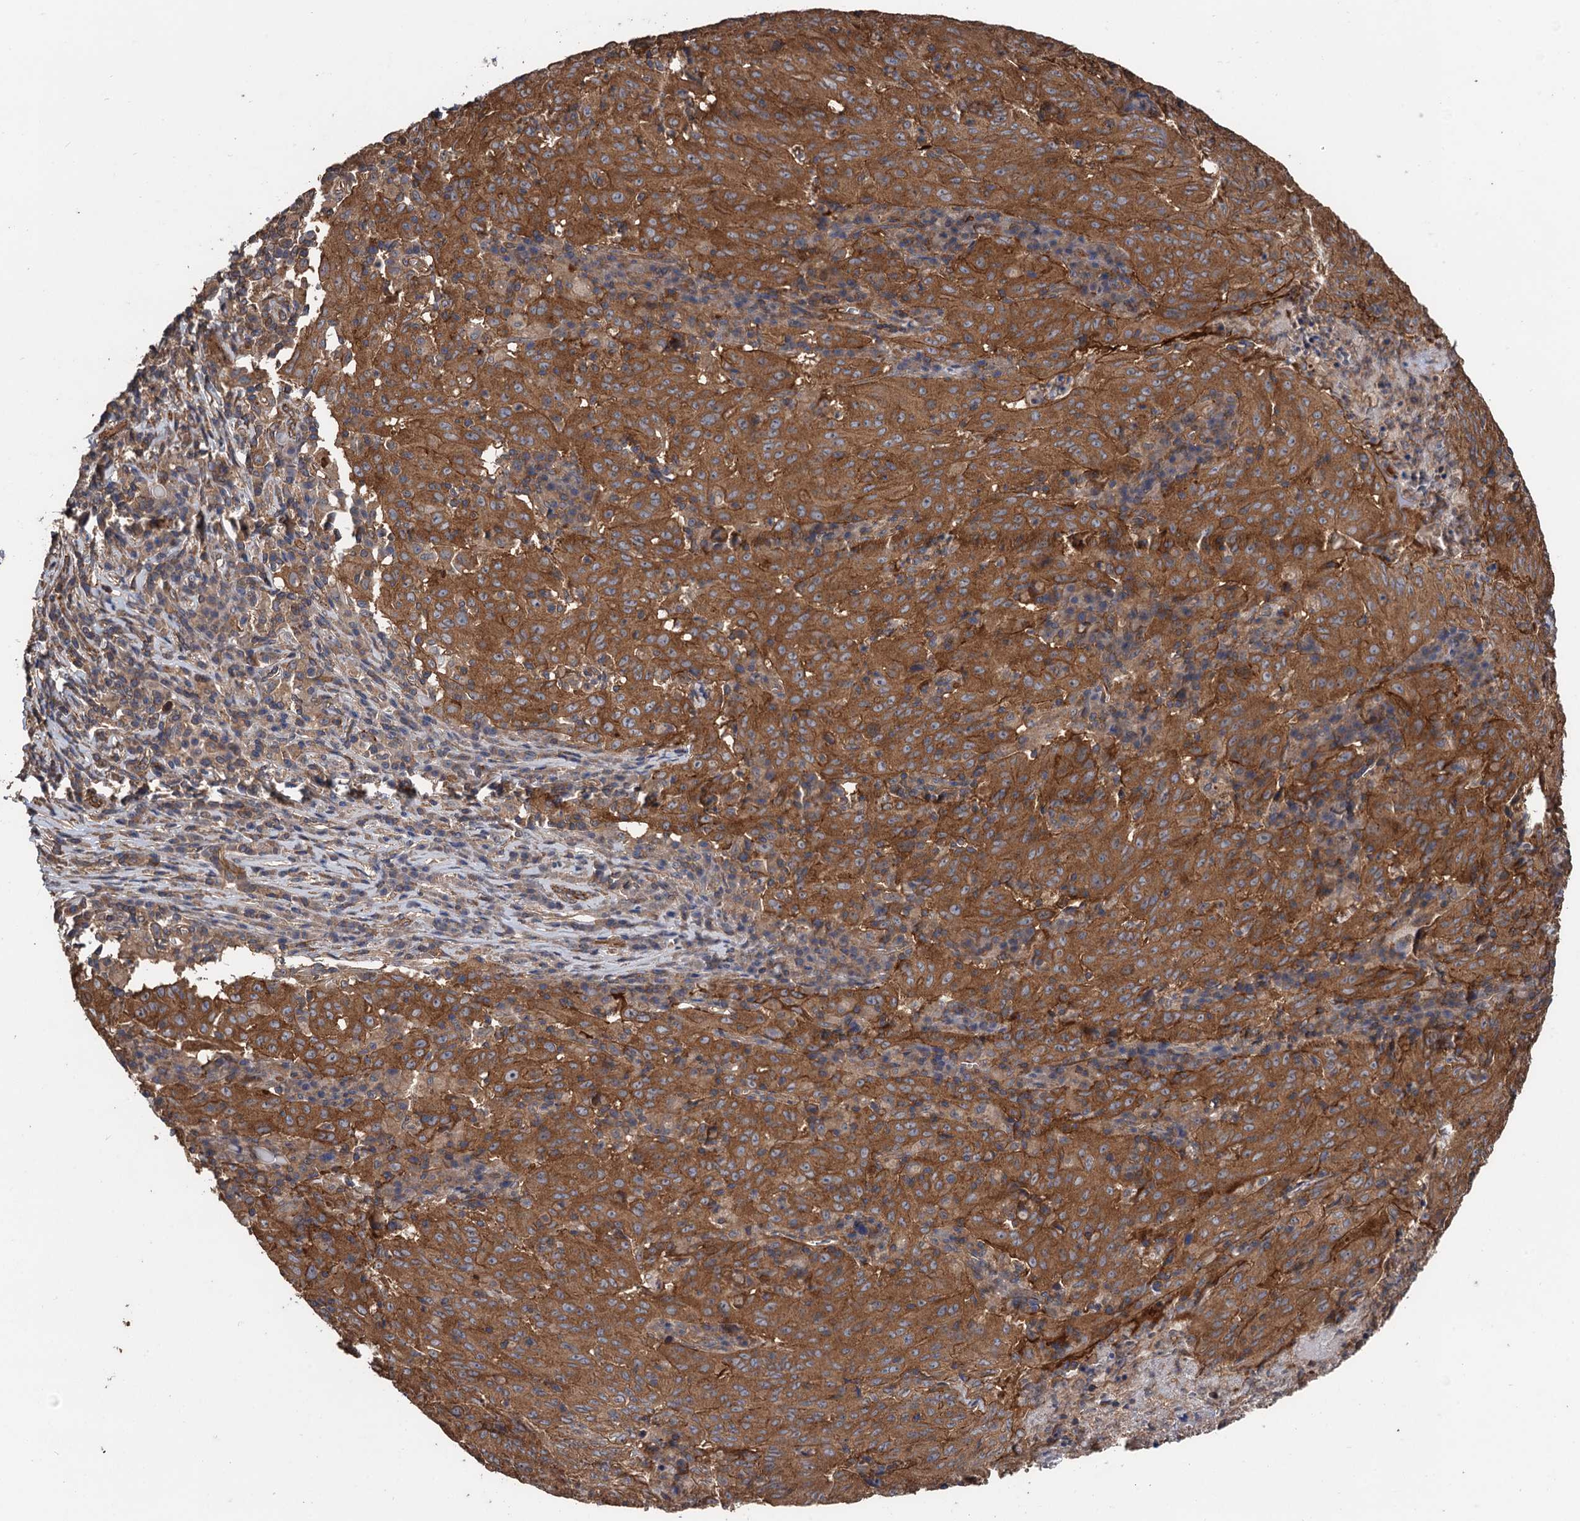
{"staining": {"intensity": "moderate", "quantity": ">75%", "location": "cytoplasmic/membranous"}, "tissue": "pancreatic cancer", "cell_type": "Tumor cells", "image_type": "cancer", "snomed": [{"axis": "morphology", "description": "Adenocarcinoma, NOS"}, {"axis": "topography", "description": "Pancreas"}], "caption": "This micrograph shows adenocarcinoma (pancreatic) stained with immunohistochemistry (IHC) to label a protein in brown. The cytoplasmic/membranous of tumor cells show moderate positivity for the protein. Nuclei are counter-stained blue.", "gene": "PPP4R1", "patient": {"sex": "male", "age": 63}}